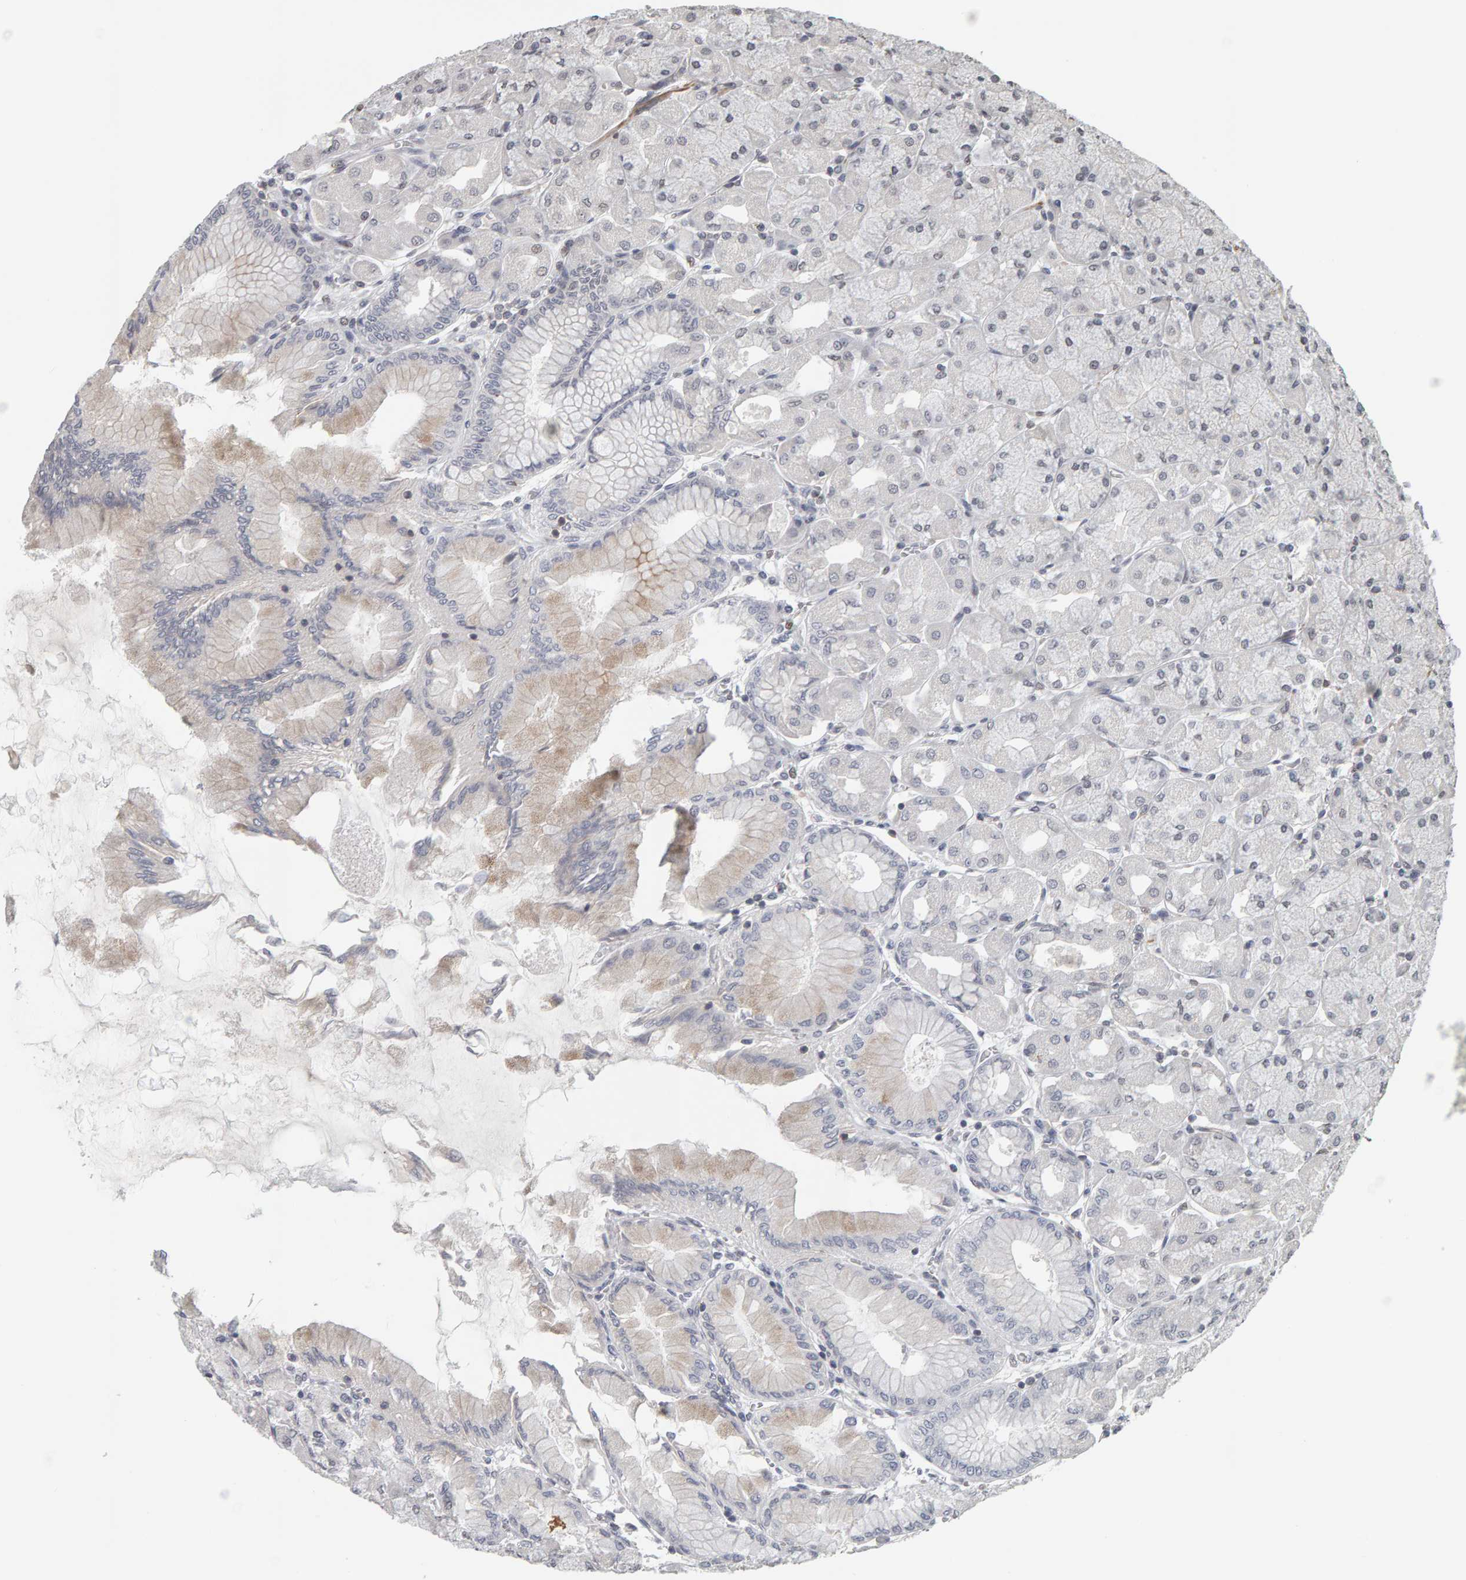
{"staining": {"intensity": "weak", "quantity": "<25%", "location": "cytoplasmic/membranous"}, "tissue": "stomach", "cell_type": "Glandular cells", "image_type": "normal", "snomed": [{"axis": "morphology", "description": "Normal tissue, NOS"}, {"axis": "topography", "description": "Stomach, upper"}], "caption": "Immunohistochemistry (IHC) of unremarkable stomach exhibits no positivity in glandular cells.", "gene": "TEFM", "patient": {"sex": "female", "age": 56}}